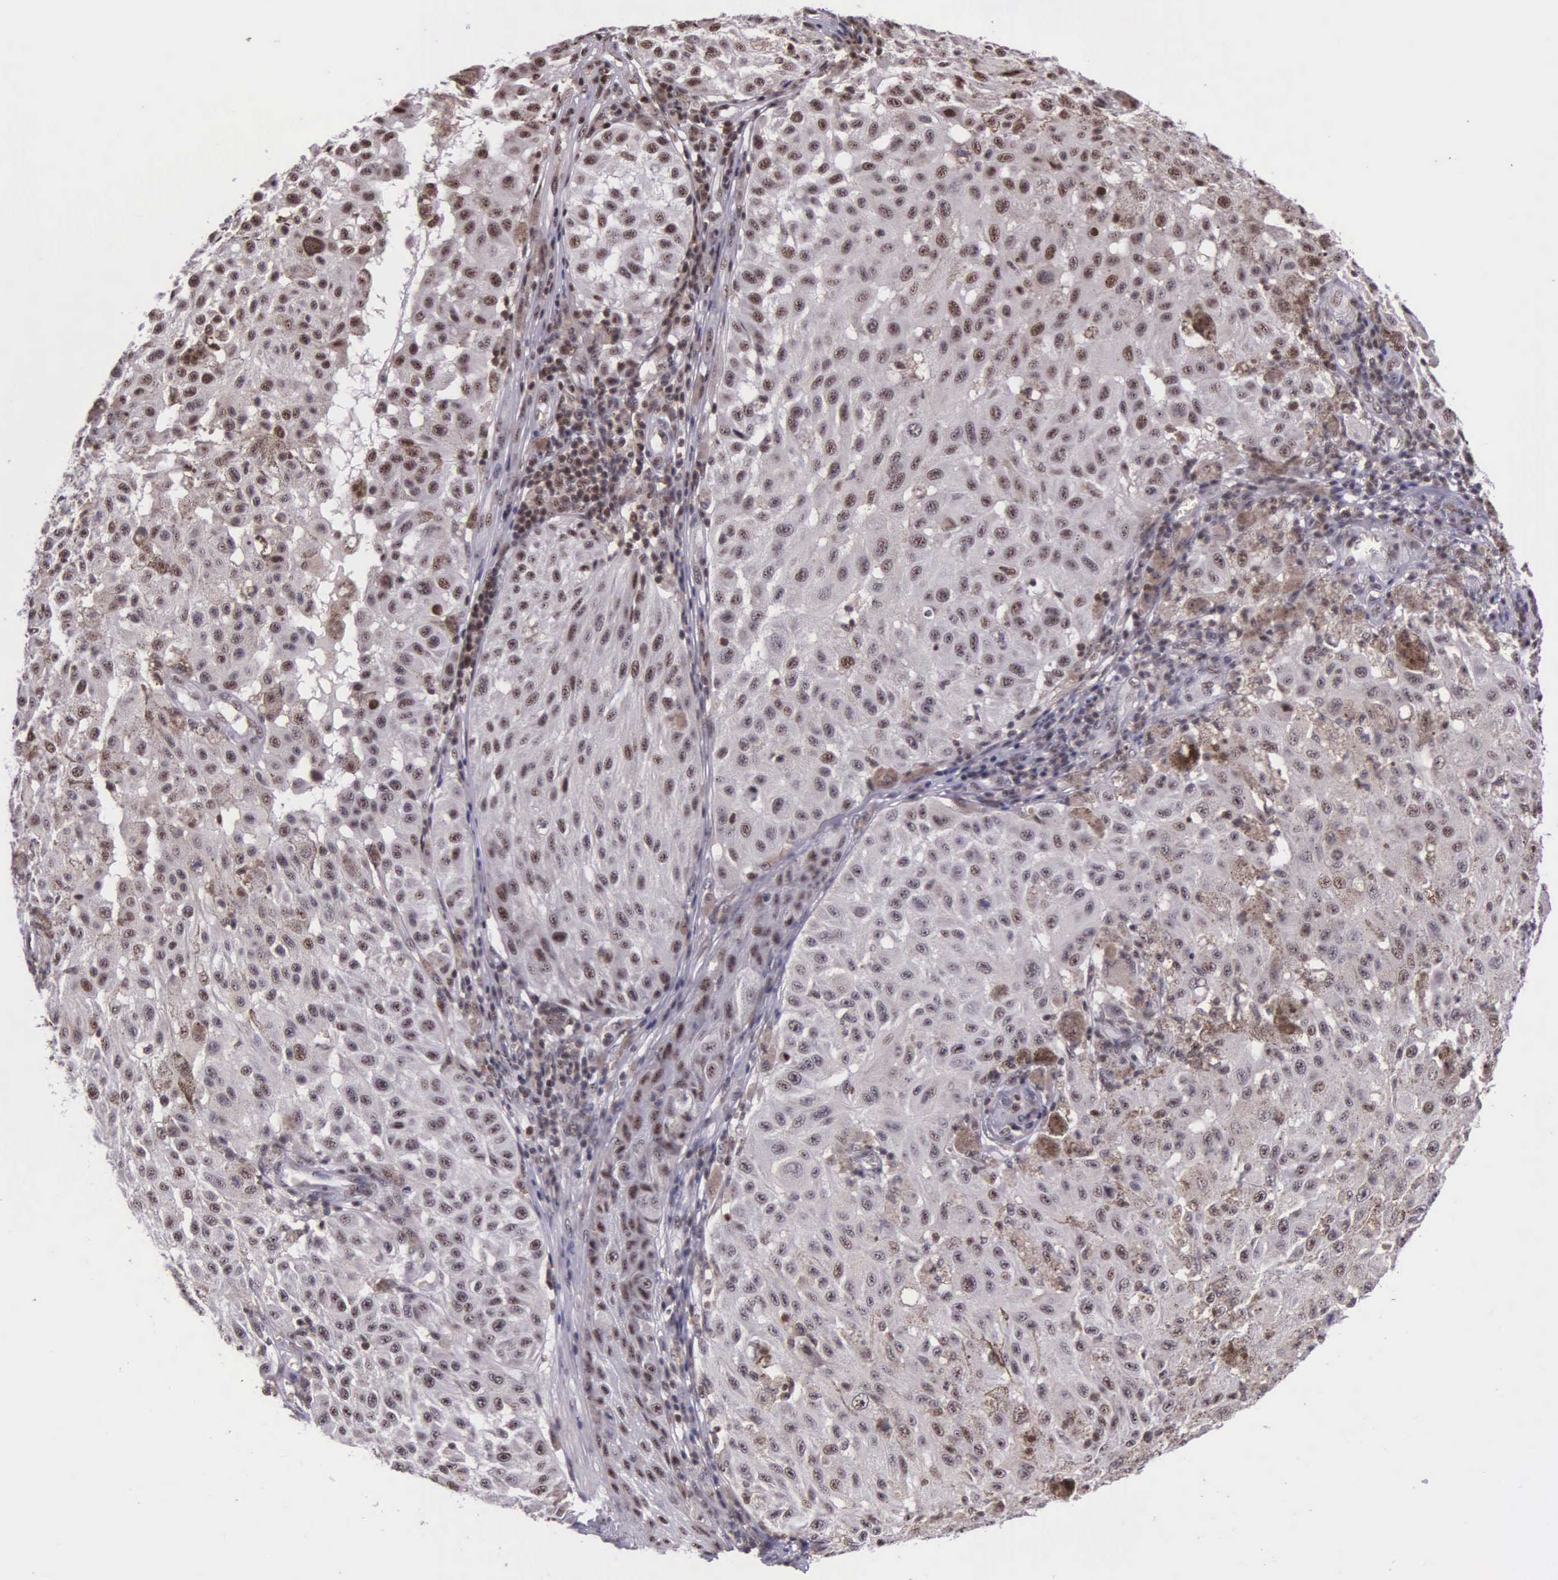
{"staining": {"intensity": "weak", "quantity": "25%-75%", "location": "nuclear"}, "tissue": "melanoma", "cell_type": "Tumor cells", "image_type": "cancer", "snomed": [{"axis": "morphology", "description": "Malignant melanoma, NOS"}, {"axis": "topography", "description": "Skin"}], "caption": "An image of melanoma stained for a protein reveals weak nuclear brown staining in tumor cells.", "gene": "FAM47A", "patient": {"sex": "female", "age": 64}}